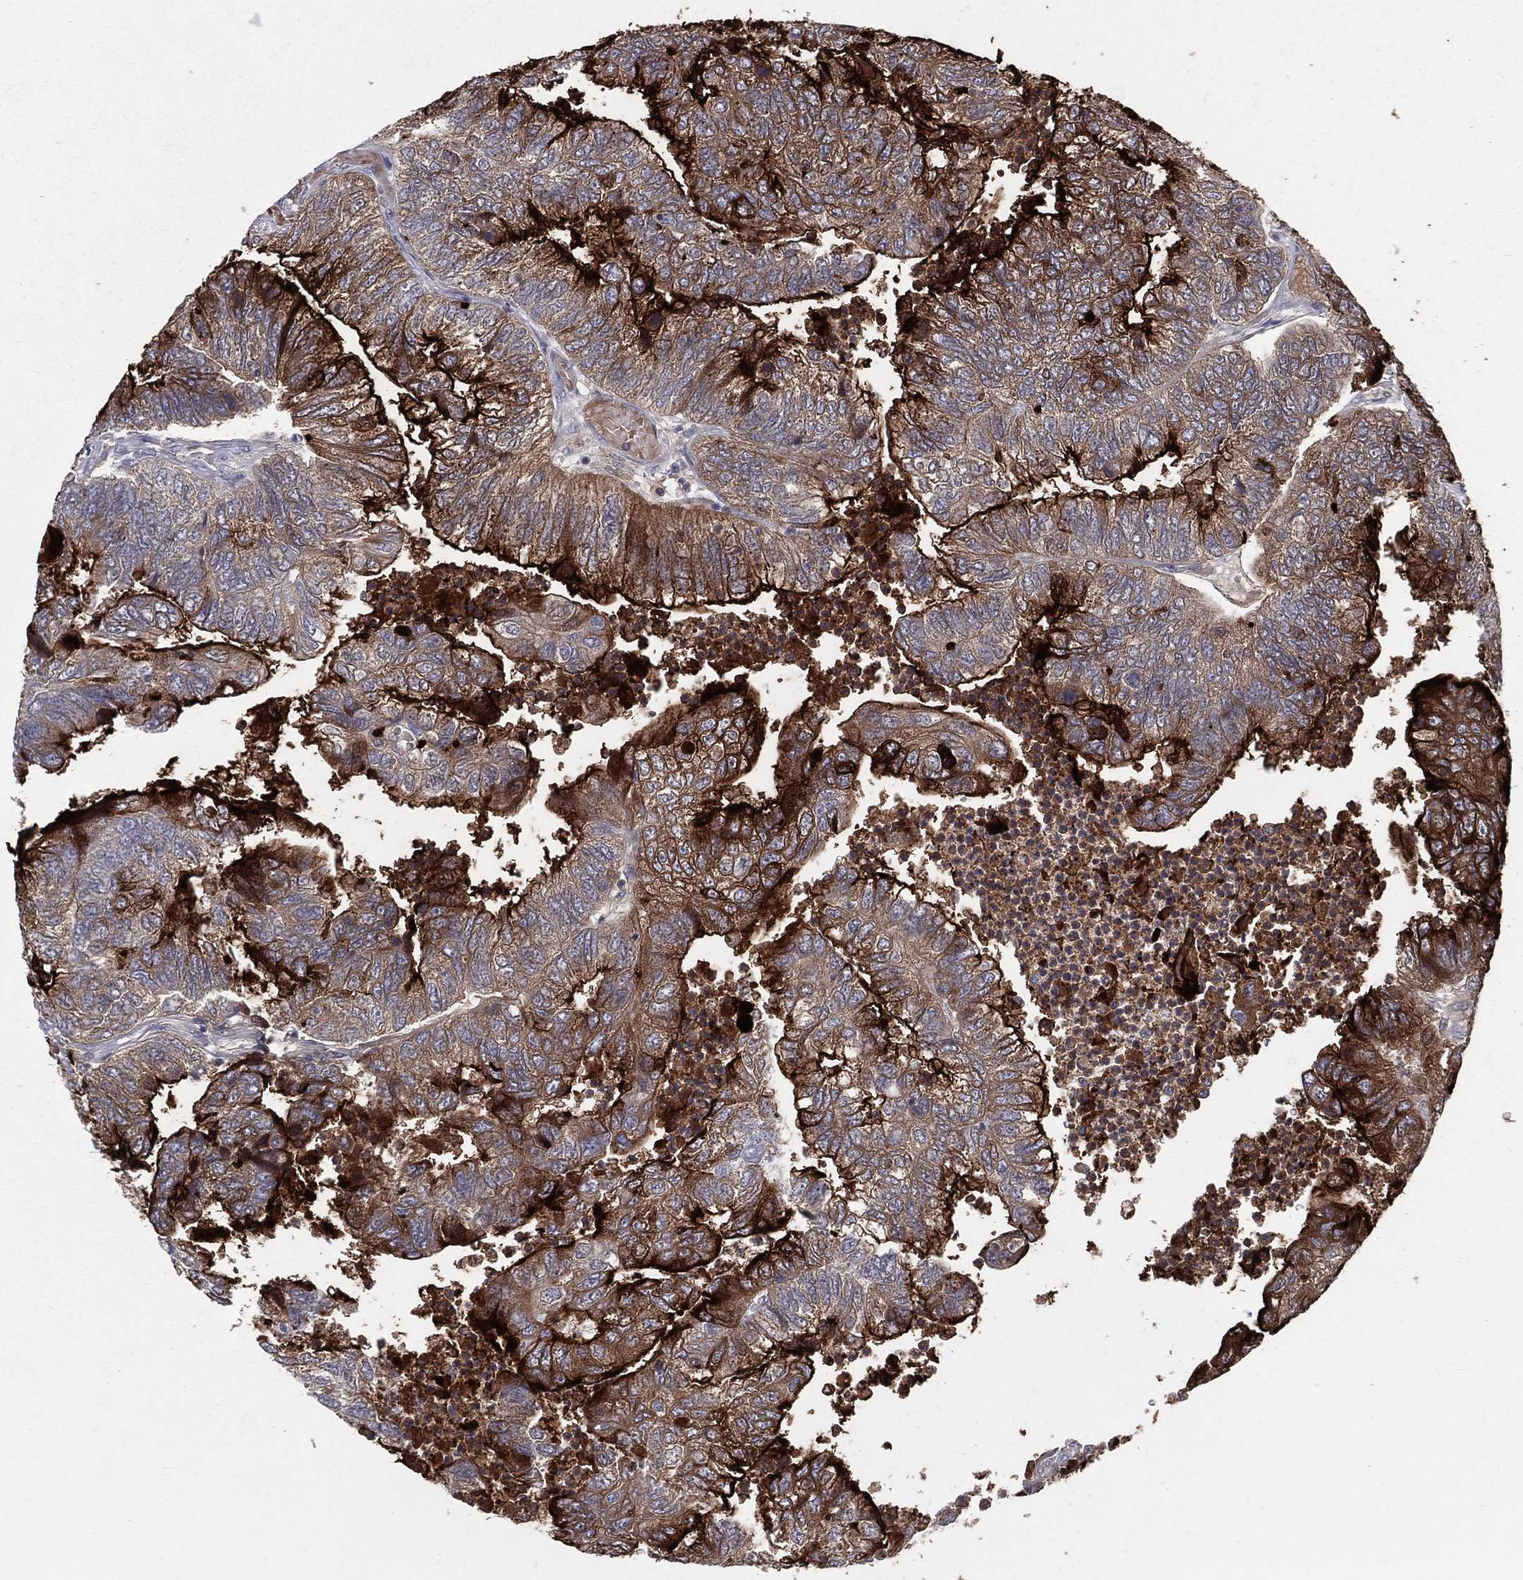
{"staining": {"intensity": "strong", "quantity": "25%-75%", "location": "cytoplasmic/membranous"}, "tissue": "colorectal cancer", "cell_type": "Tumor cells", "image_type": "cancer", "snomed": [{"axis": "morphology", "description": "Adenocarcinoma, NOS"}, {"axis": "topography", "description": "Colon"}], "caption": "A histopathology image of colorectal adenocarcinoma stained for a protein displays strong cytoplasmic/membranous brown staining in tumor cells. The staining was performed using DAB to visualize the protein expression in brown, while the nuclei were stained in blue with hematoxylin (Magnification: 20x).", "gene": "ACE2", "patient": {"sex": "female", "age": 67}}